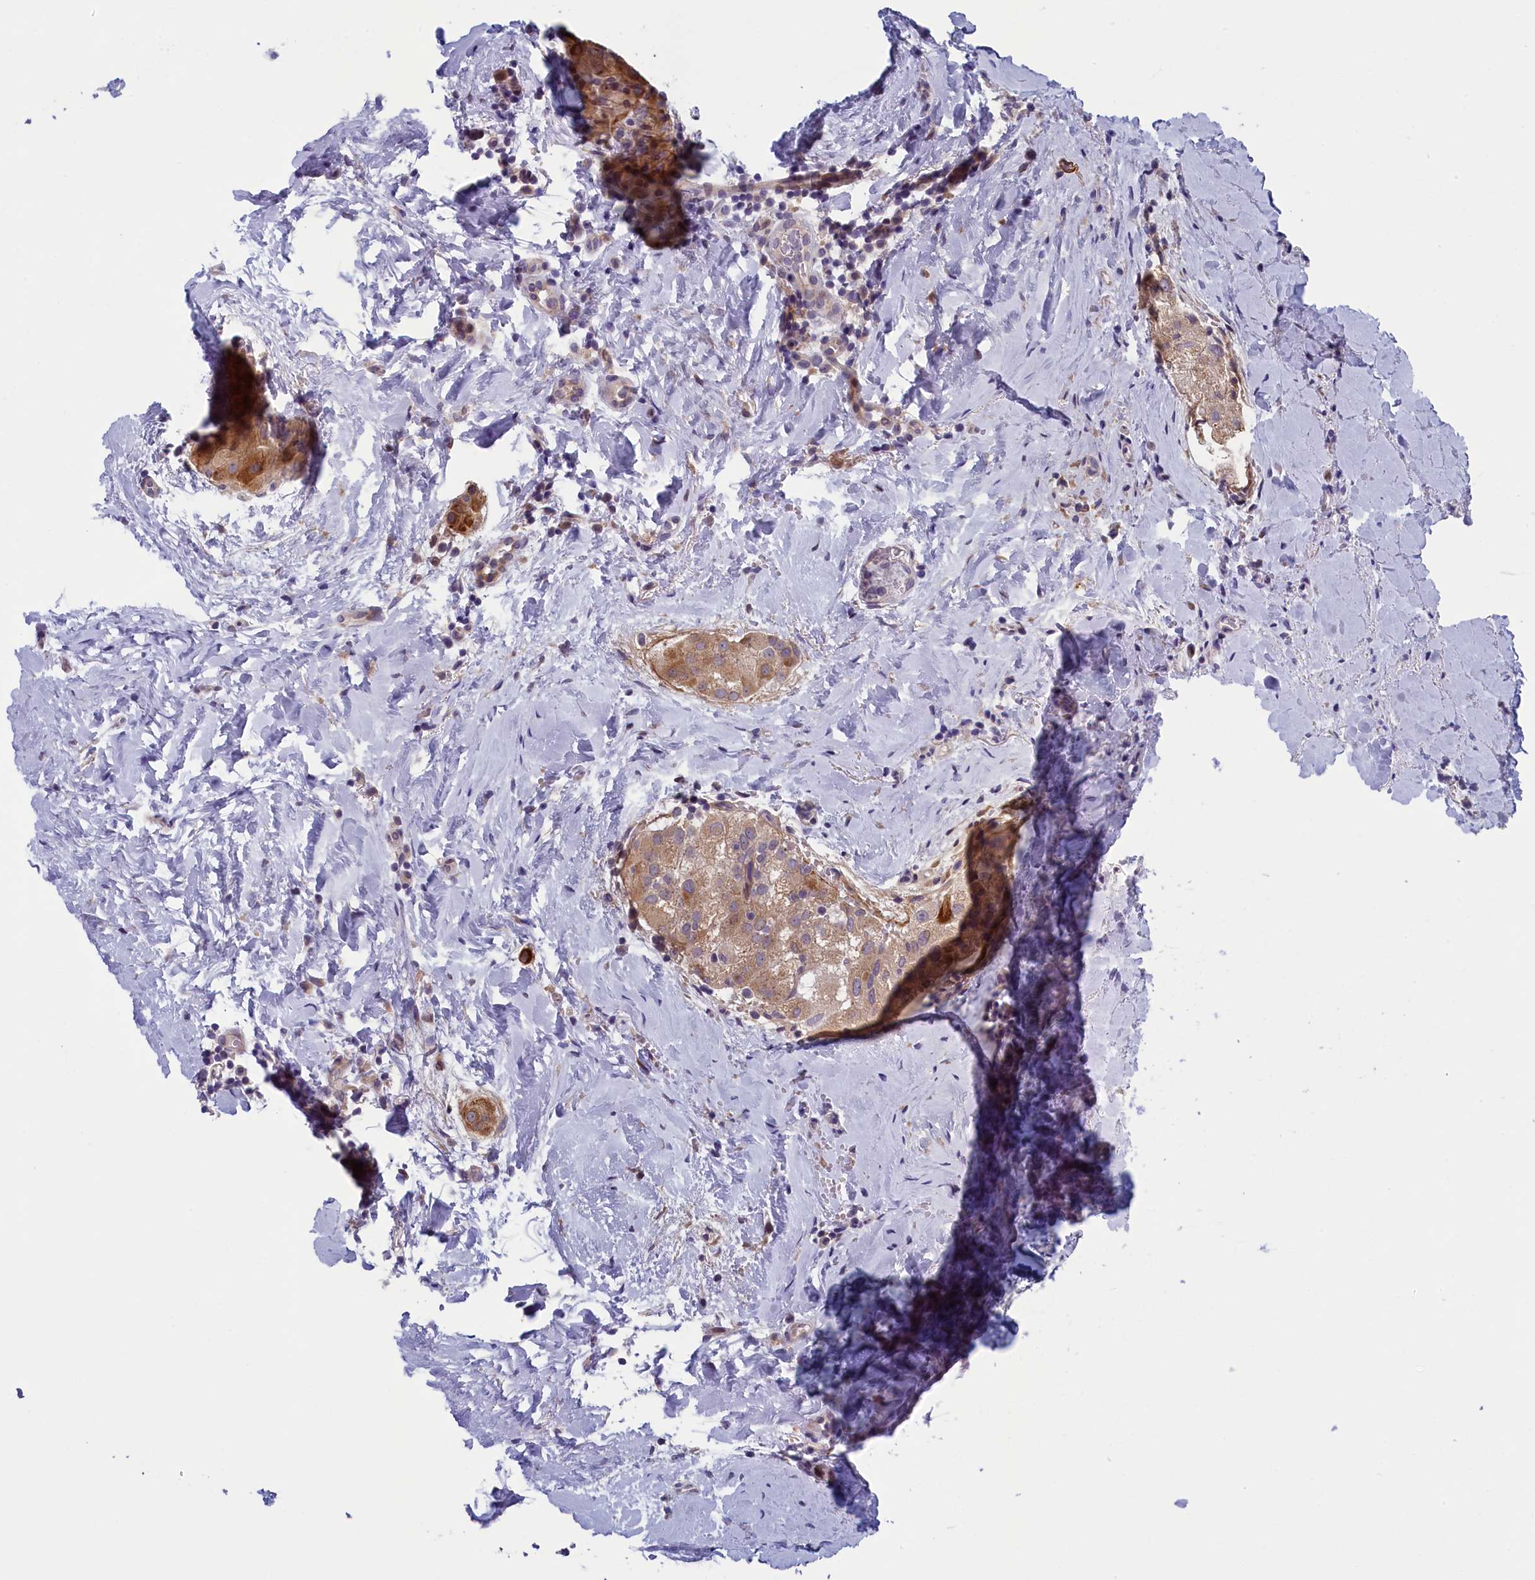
{"staining": {"intensity": "moderate", "quantity": ">75%", "location": "cytoplasmic/membranous"}, "tissue": "thyroid cancer", "cell_type": "Tumor cells", "image_type": "cancer", "snomed": [{"axis": "morphology", "description": "Papillary adenocarcinoma, NOS"}, {"axis": "topography", "description": "Thyroid gland"}], "caption": "Tumor cells demonstrate medium levels of moderate cytoplasmic/membranous expression in approximately >75% of cells in thyroid papillary adenocarcinoma. The protein of interest is stained brown, and the nuclei are stained in blue (DAB (3,3'-diaminobenzidine) IHC with brightfield microscopy, high magnification).", "gene": "ANKRD39", "patient": {"sex": "male", "age": 33}}